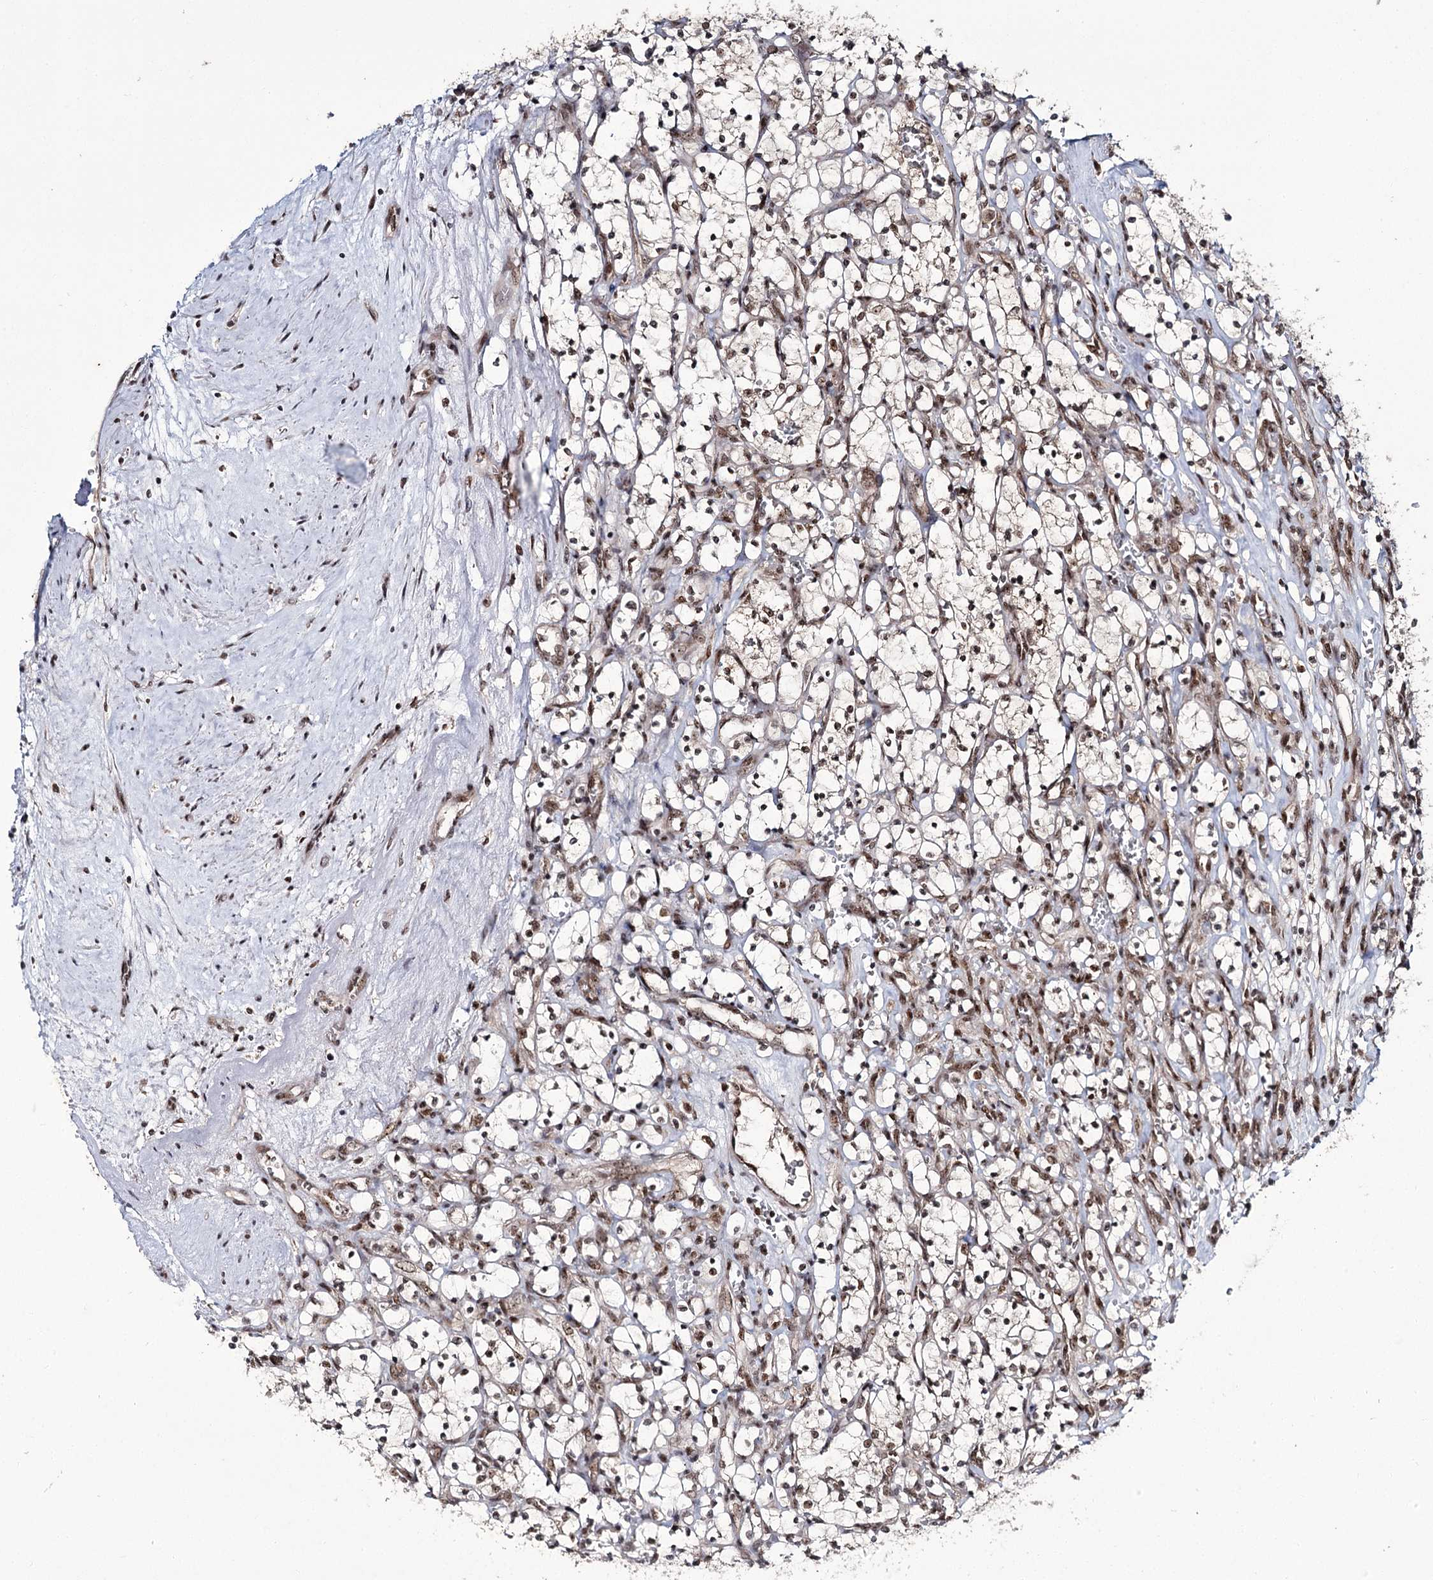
{"staining": {"intensity": "moderate", "quantity": "25%-75%", "location": "nuclear"}, "tissue": "renal cancer", "cell_type": "Tumor cells", "image_type": "cancer", "snomed": [{"axis": "morphology", "description": "Adenocarcinoma, NOS"}, {"axis": "topography", "description": "Kidney"}], "caption": "Immunohistochemistry (IHC) photomicrograph of renal adenocarcinoma stained for a protein (brown), which reveals medium levels of moderate nuclear expression in about 25%-75% of tumor cells.", "gene": "ERCC3", "patient": {"sex": "female", "age": 69}}